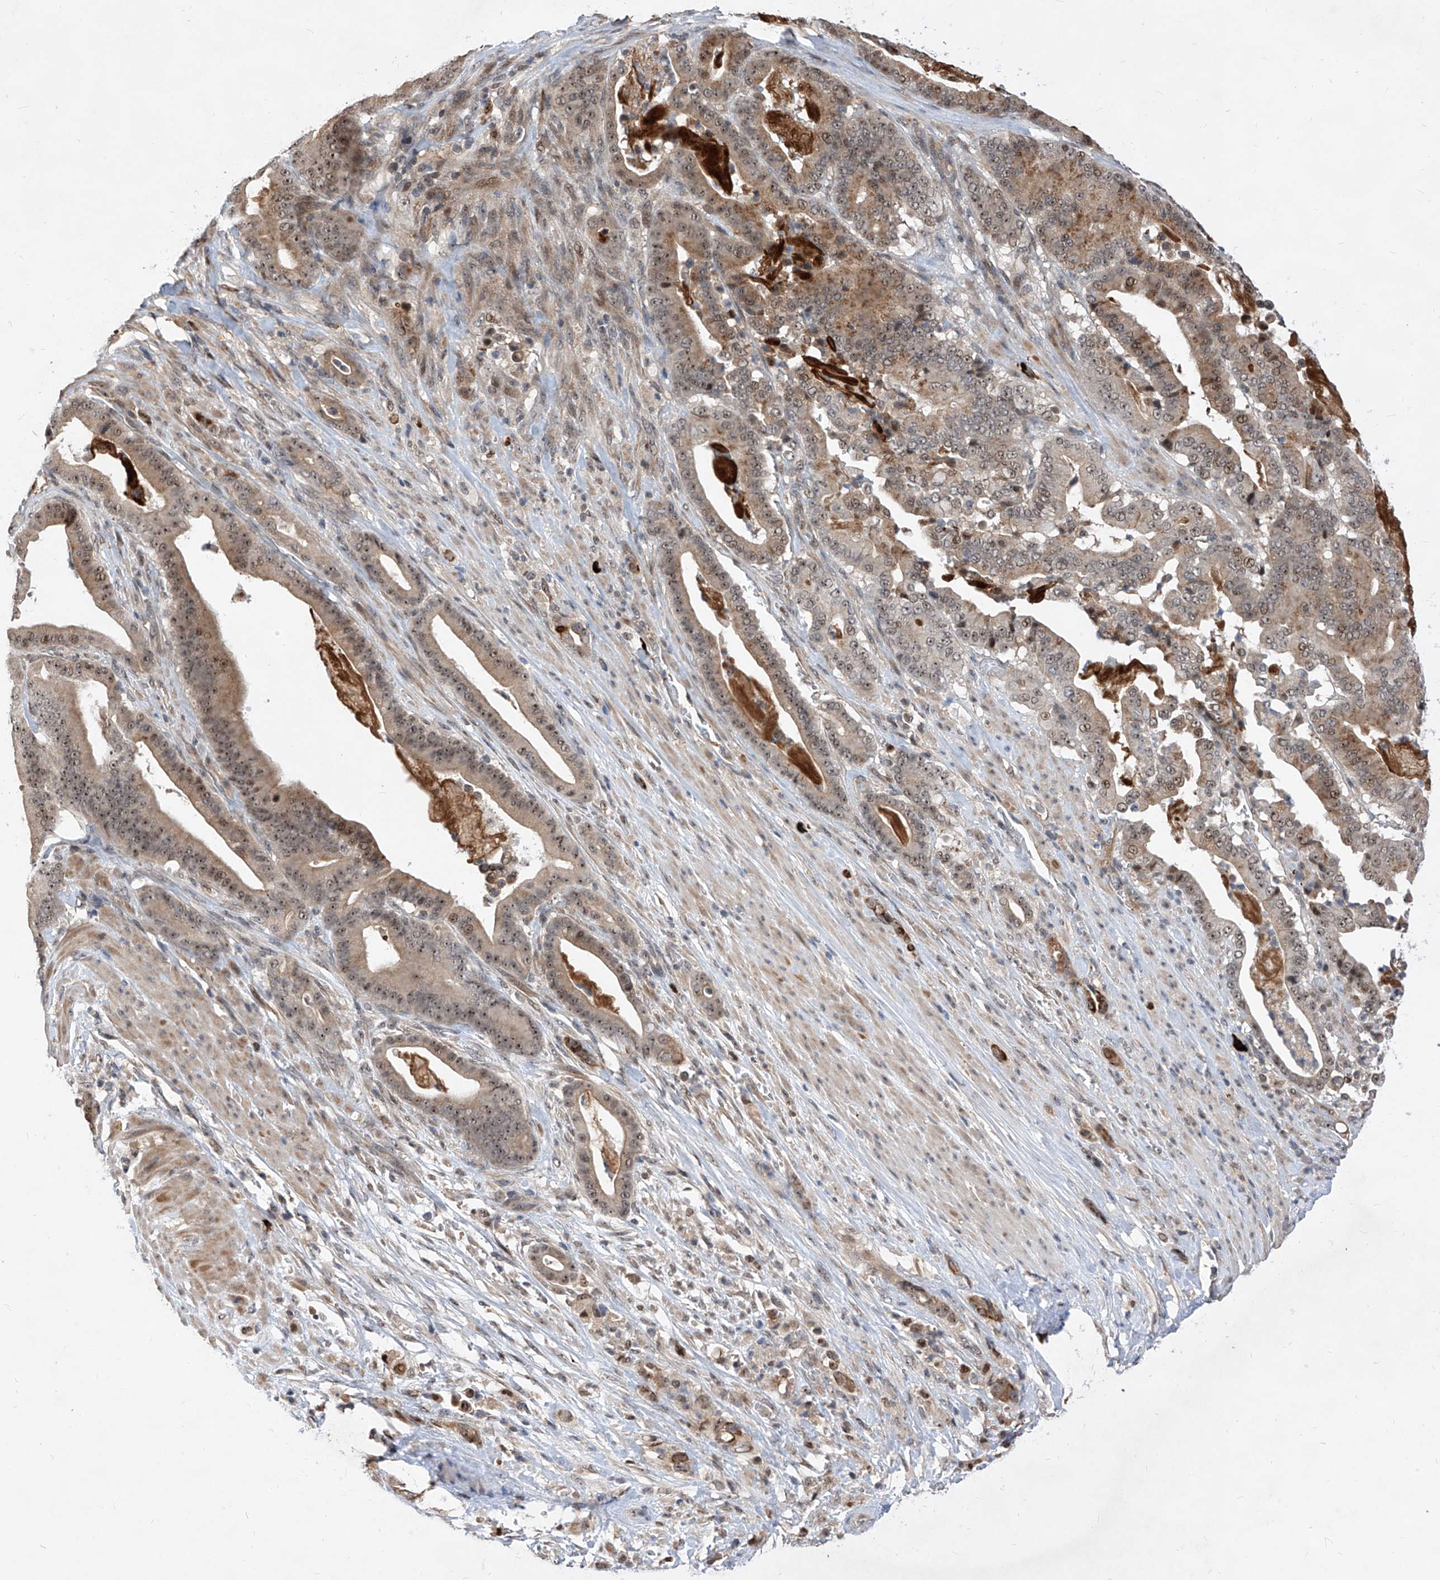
{"staining": {"intensity": "moderate", "quantity": ">75%", "location": "cytoplasmic/membranous,nuclear"}, "tissue": "pancreatic cancer", "cell_type": "Tumor cells", "image_type": "cancer", "snomed": [{"axis": "morphology", "description": "Adenocarcinoma, NOS"}, {"axis": "topography", "description": "Pancreas"}], "caption": "Pancreatic adenocarcinoma was stained to show a protein in brown. There is medium levels of moderate cytoplasmic/membranous and nuclear positivity in about >75% of tumor cells. (DAB = brown stain, brightfield microscopy at high magnification).", "gene": "LGR4", "patient": {"sex": "male", "age": 63}}